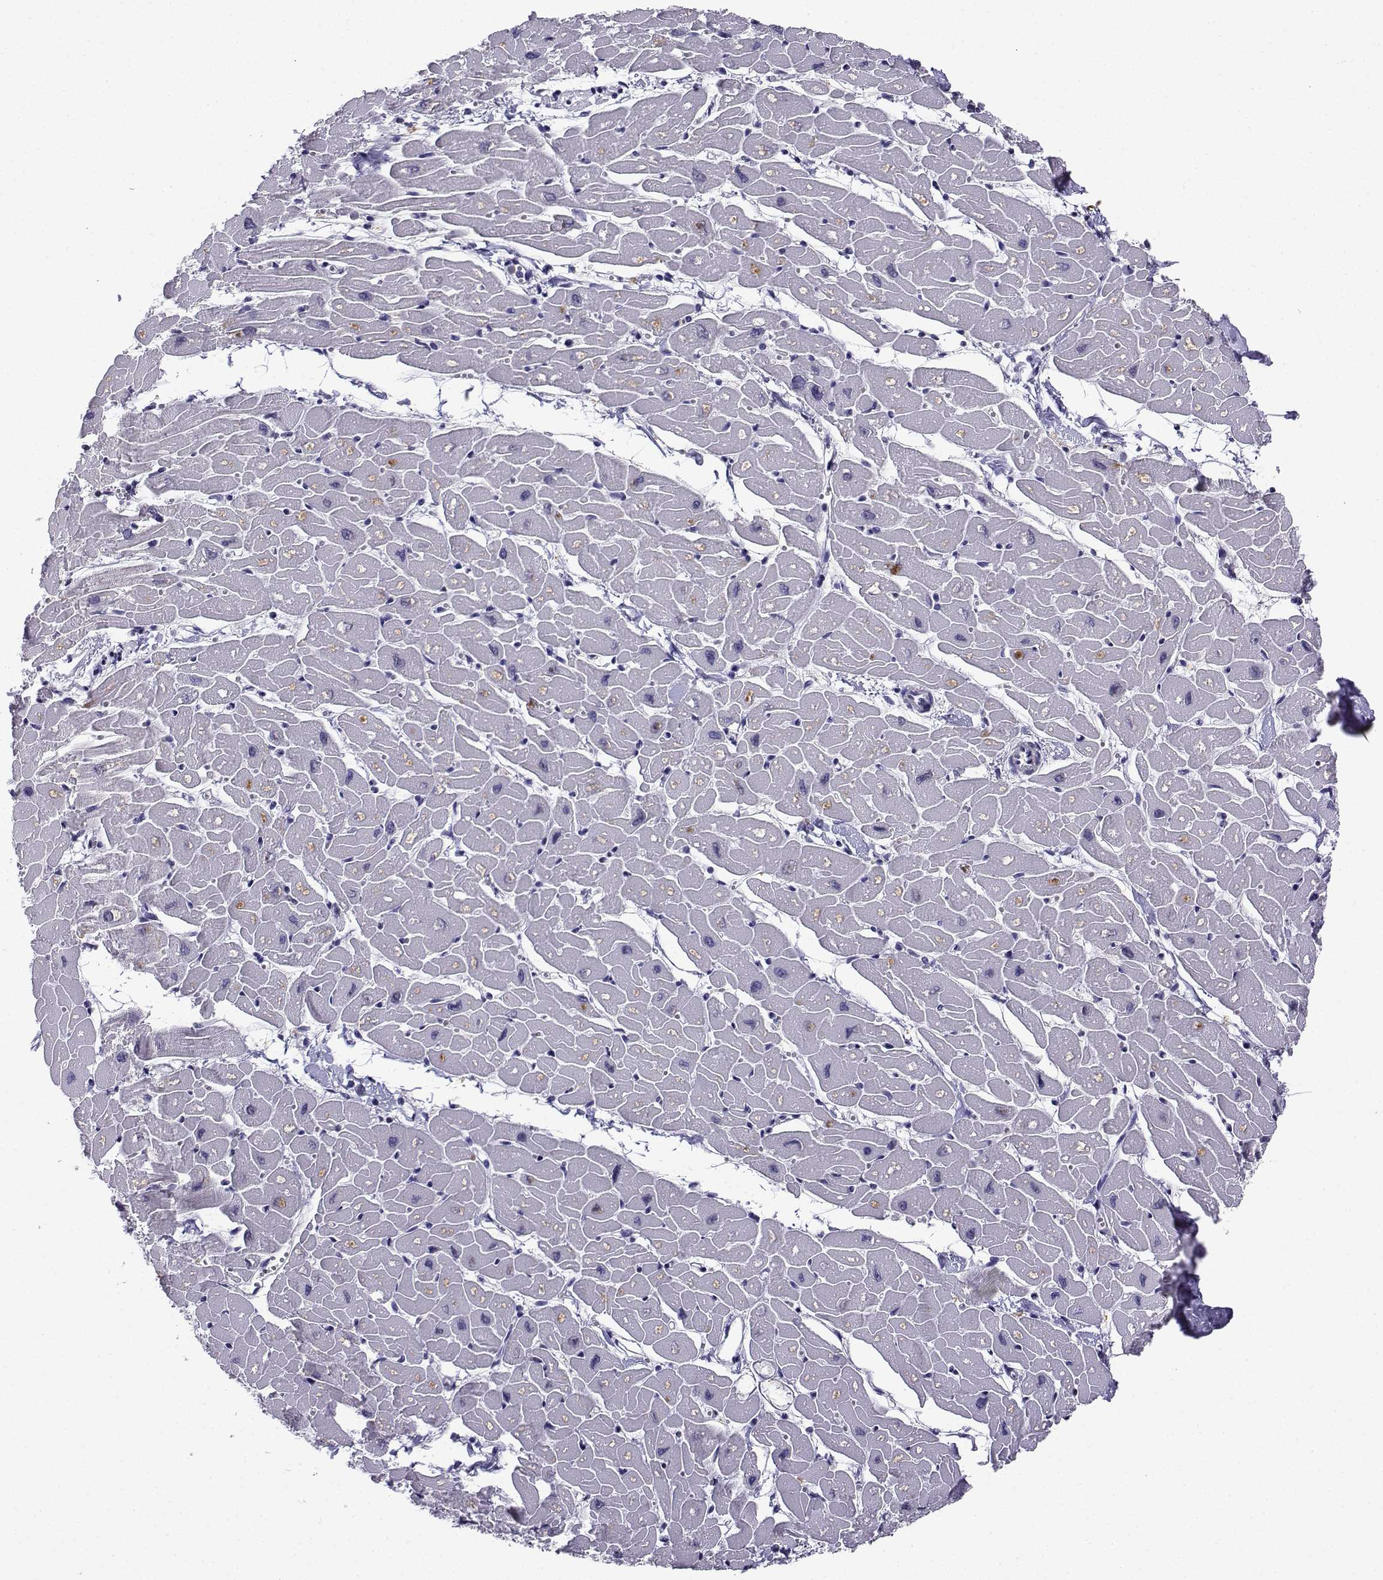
{"staining": {"intensity": "negative", "quantity": "none", "location": "none"}, "tissue": "heart muscle", "cell_type": "Cardiomyocytes", "image_type": "normal", "snomed": [{"axis": "morphology", "description": "Normal tissue, NOS"}, {"axis": "topography", "description": "Heart"}], "caption": "Cardiomyocytes are negative for protein expression in unremarkable human heart muscle. (DAB (3,3'-diaminobenzidine) immunohistochemistry (IHC), high magnification).", "gene": "LRFN2", "patient": {"sex": "male", "age": 57}}